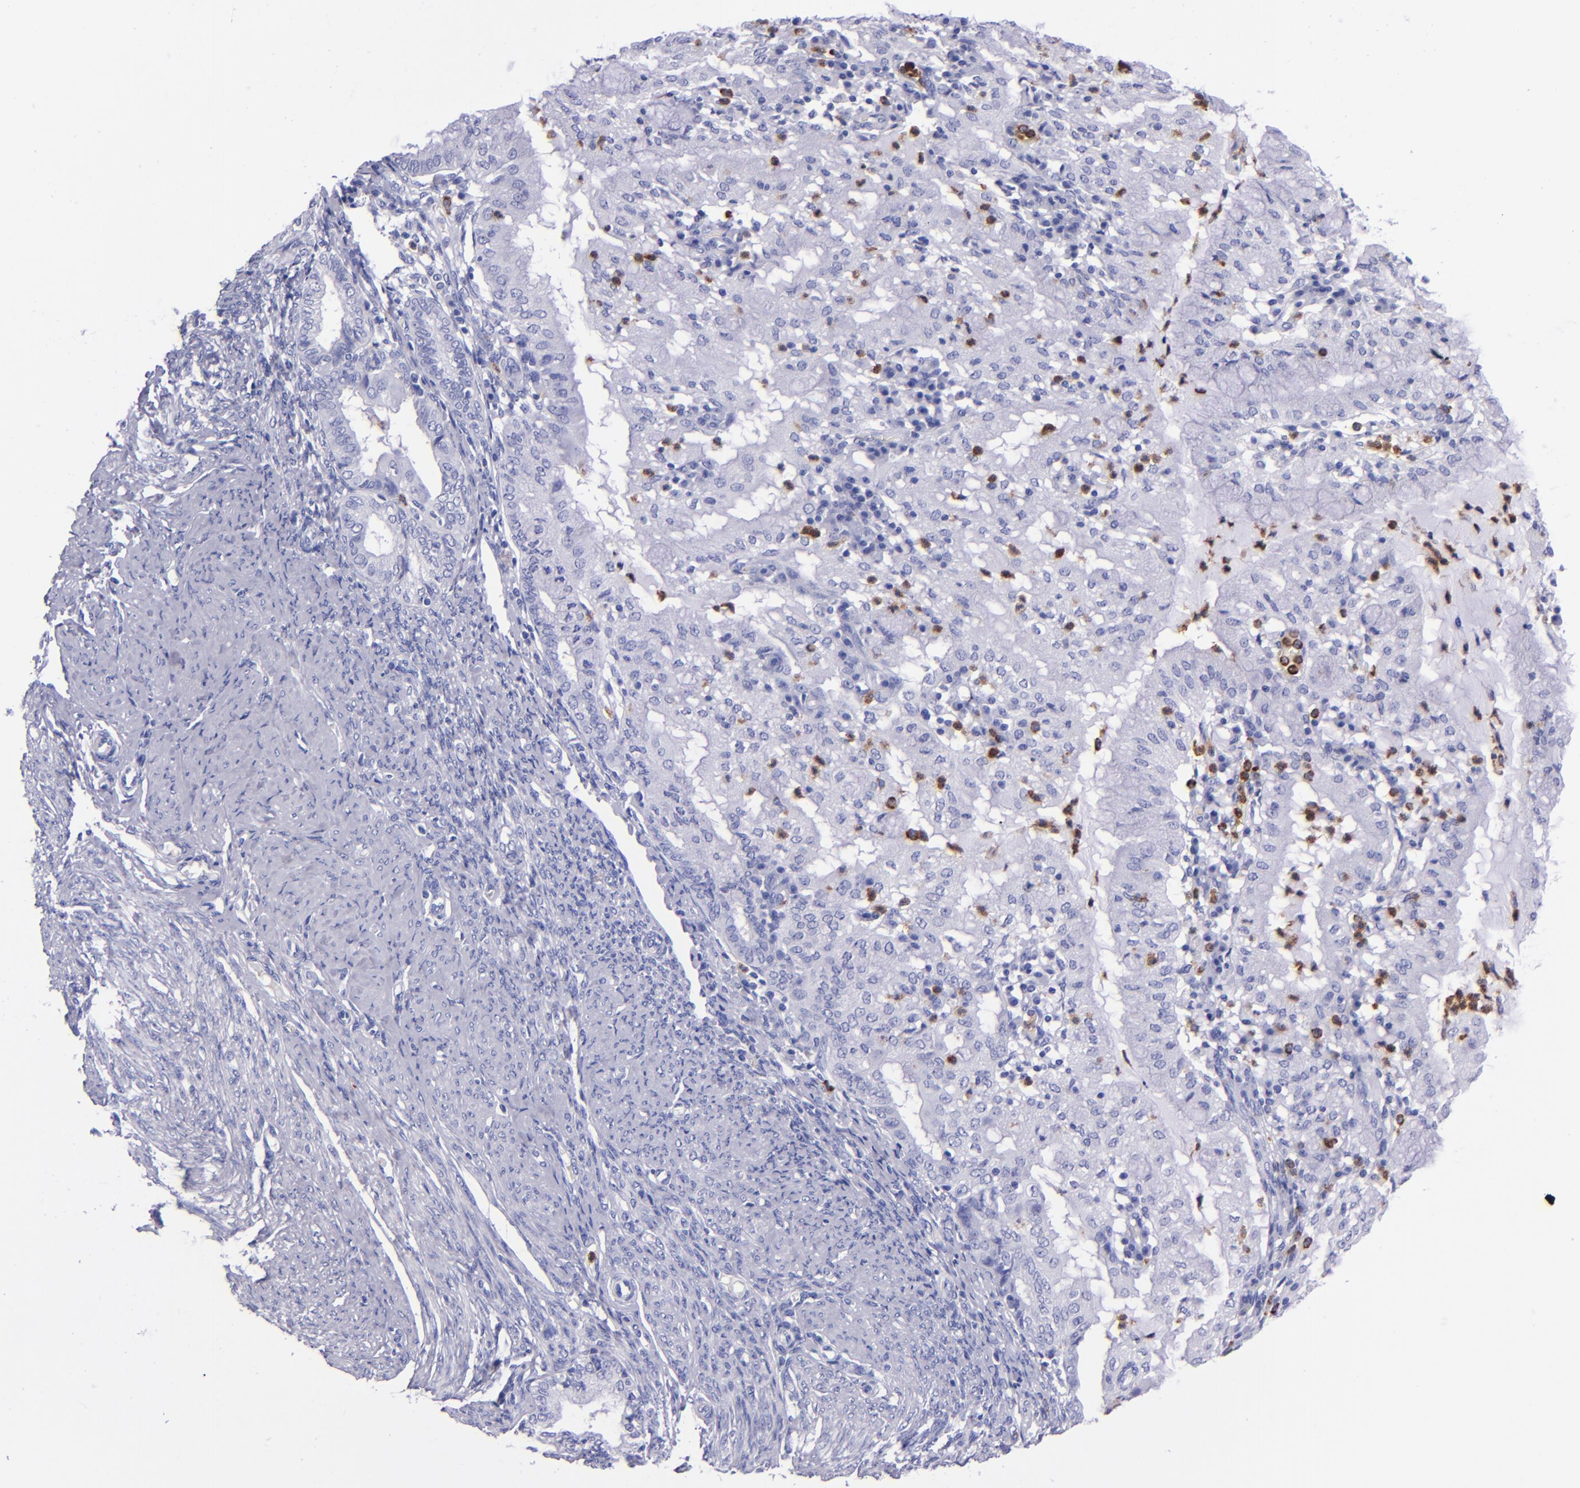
{"staining": {"intensity": "negative", "quantity": "none", "location": "none"}, "tissue": "endometrial cancer", "cell_type": "Tumor cells", "image_type": "cancer", "snomed": [{"axis": "morphology", "description": "Adenocarcinoma, NOS"}, {"axis": "topography", "description": "Endometrium"}], "caption": "This is a histopathology image of IHC staining of adenocarcinoma (endometrial), which shows no positivity in tumor cells.", "gene": "CR1", "patient": {"sex": "female", "age": 63}}